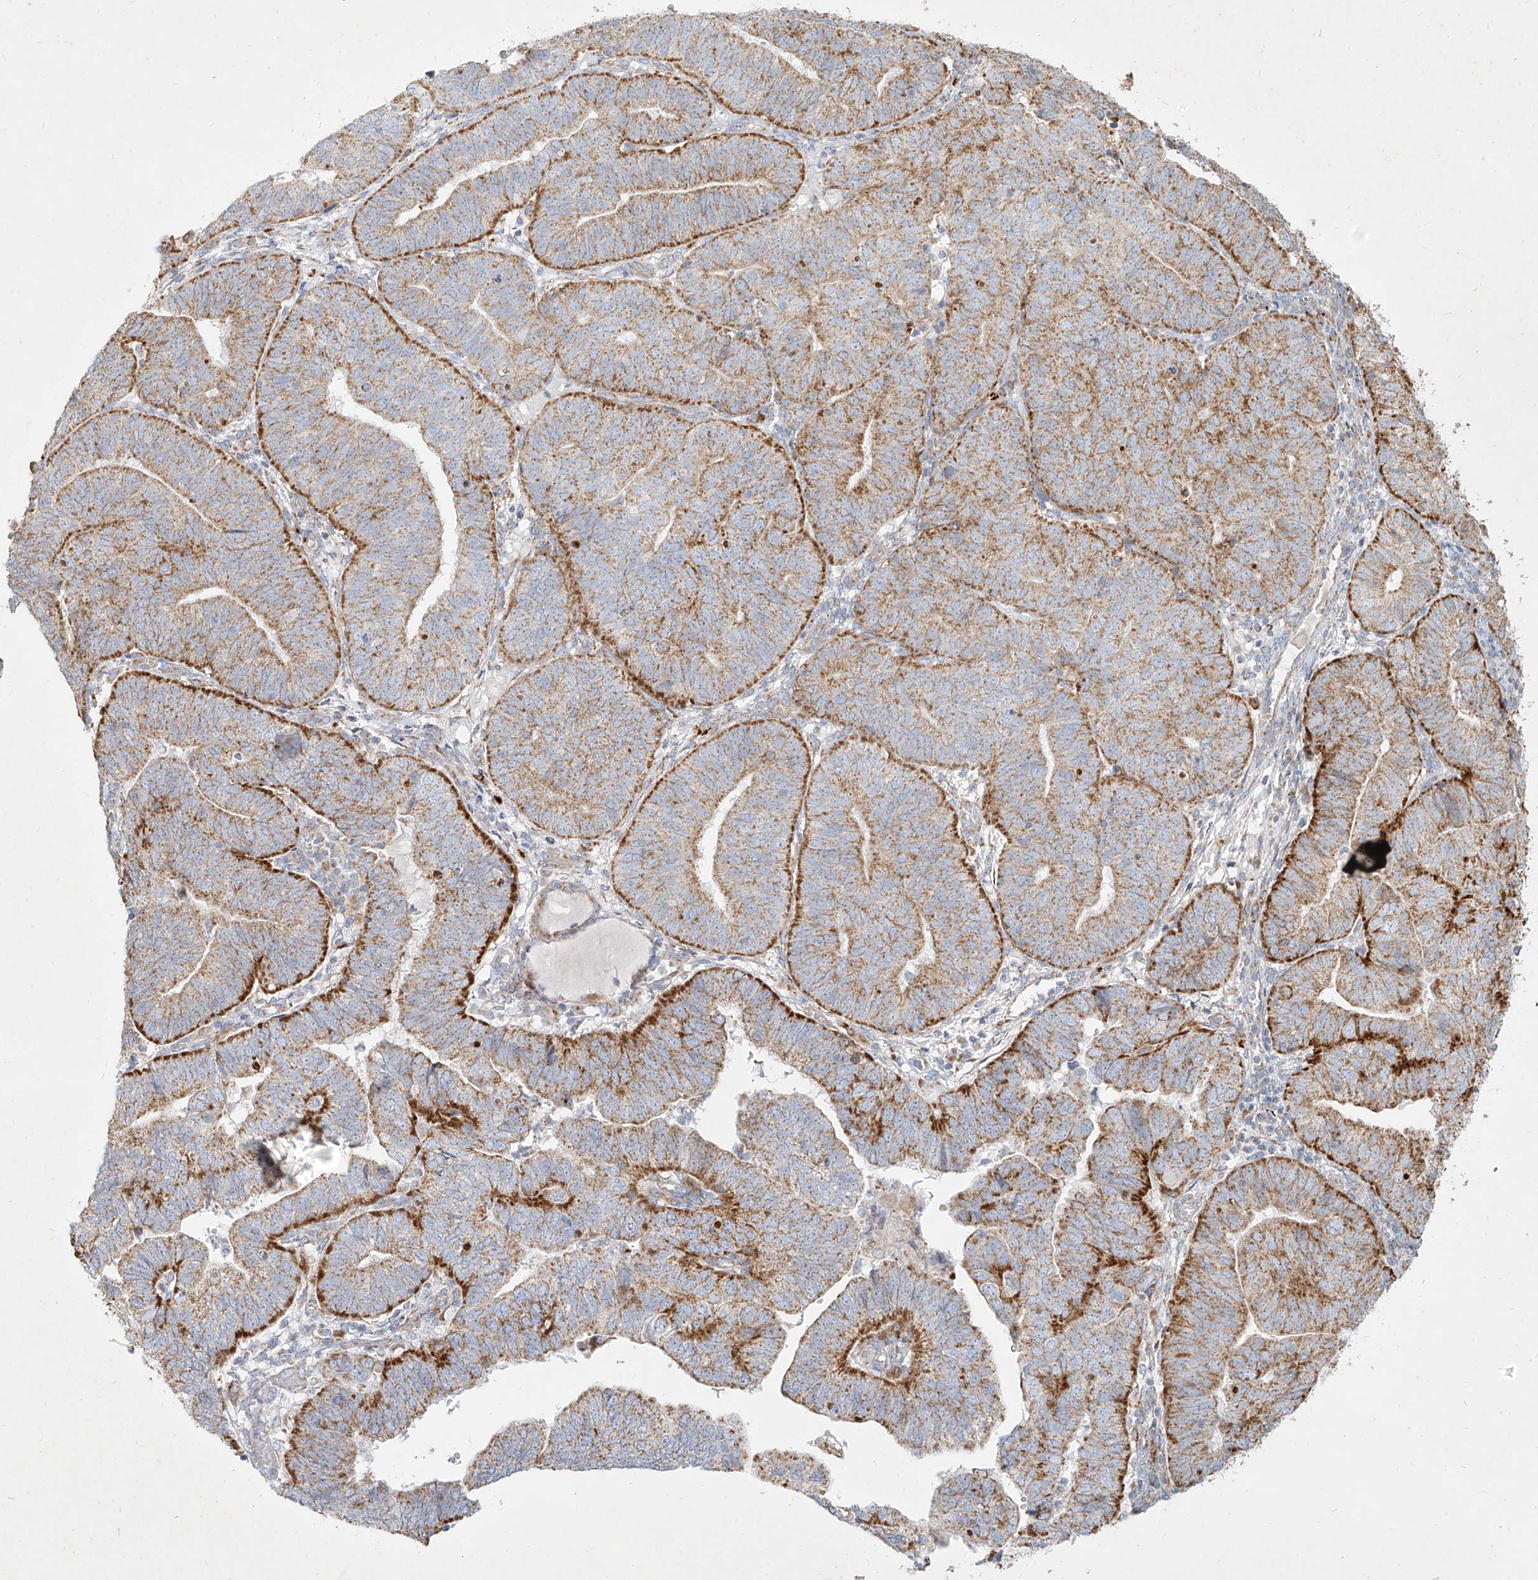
{"staining": {"intensity": "moderate", "quantity": "25%-75%", "location": "cytoplasmic/membranous"}, "tissue": "endometrial cancer", "cell_type": "Tumor cells", "image_type": "cancer", "snomed": [{"axis": "morphology", "description": "Adenocarcinoma, NOS"}, {"axis": "topography", "description": "Uterus"}], "caption": "Human endometrial cancer stained with a brown dye demonstrates moderate cytoplasmic/membranous positive positivity in about 25%-75% of tumor cells.", "gene": "MTX2", "patient": {"sex": "female", "age": 77}}